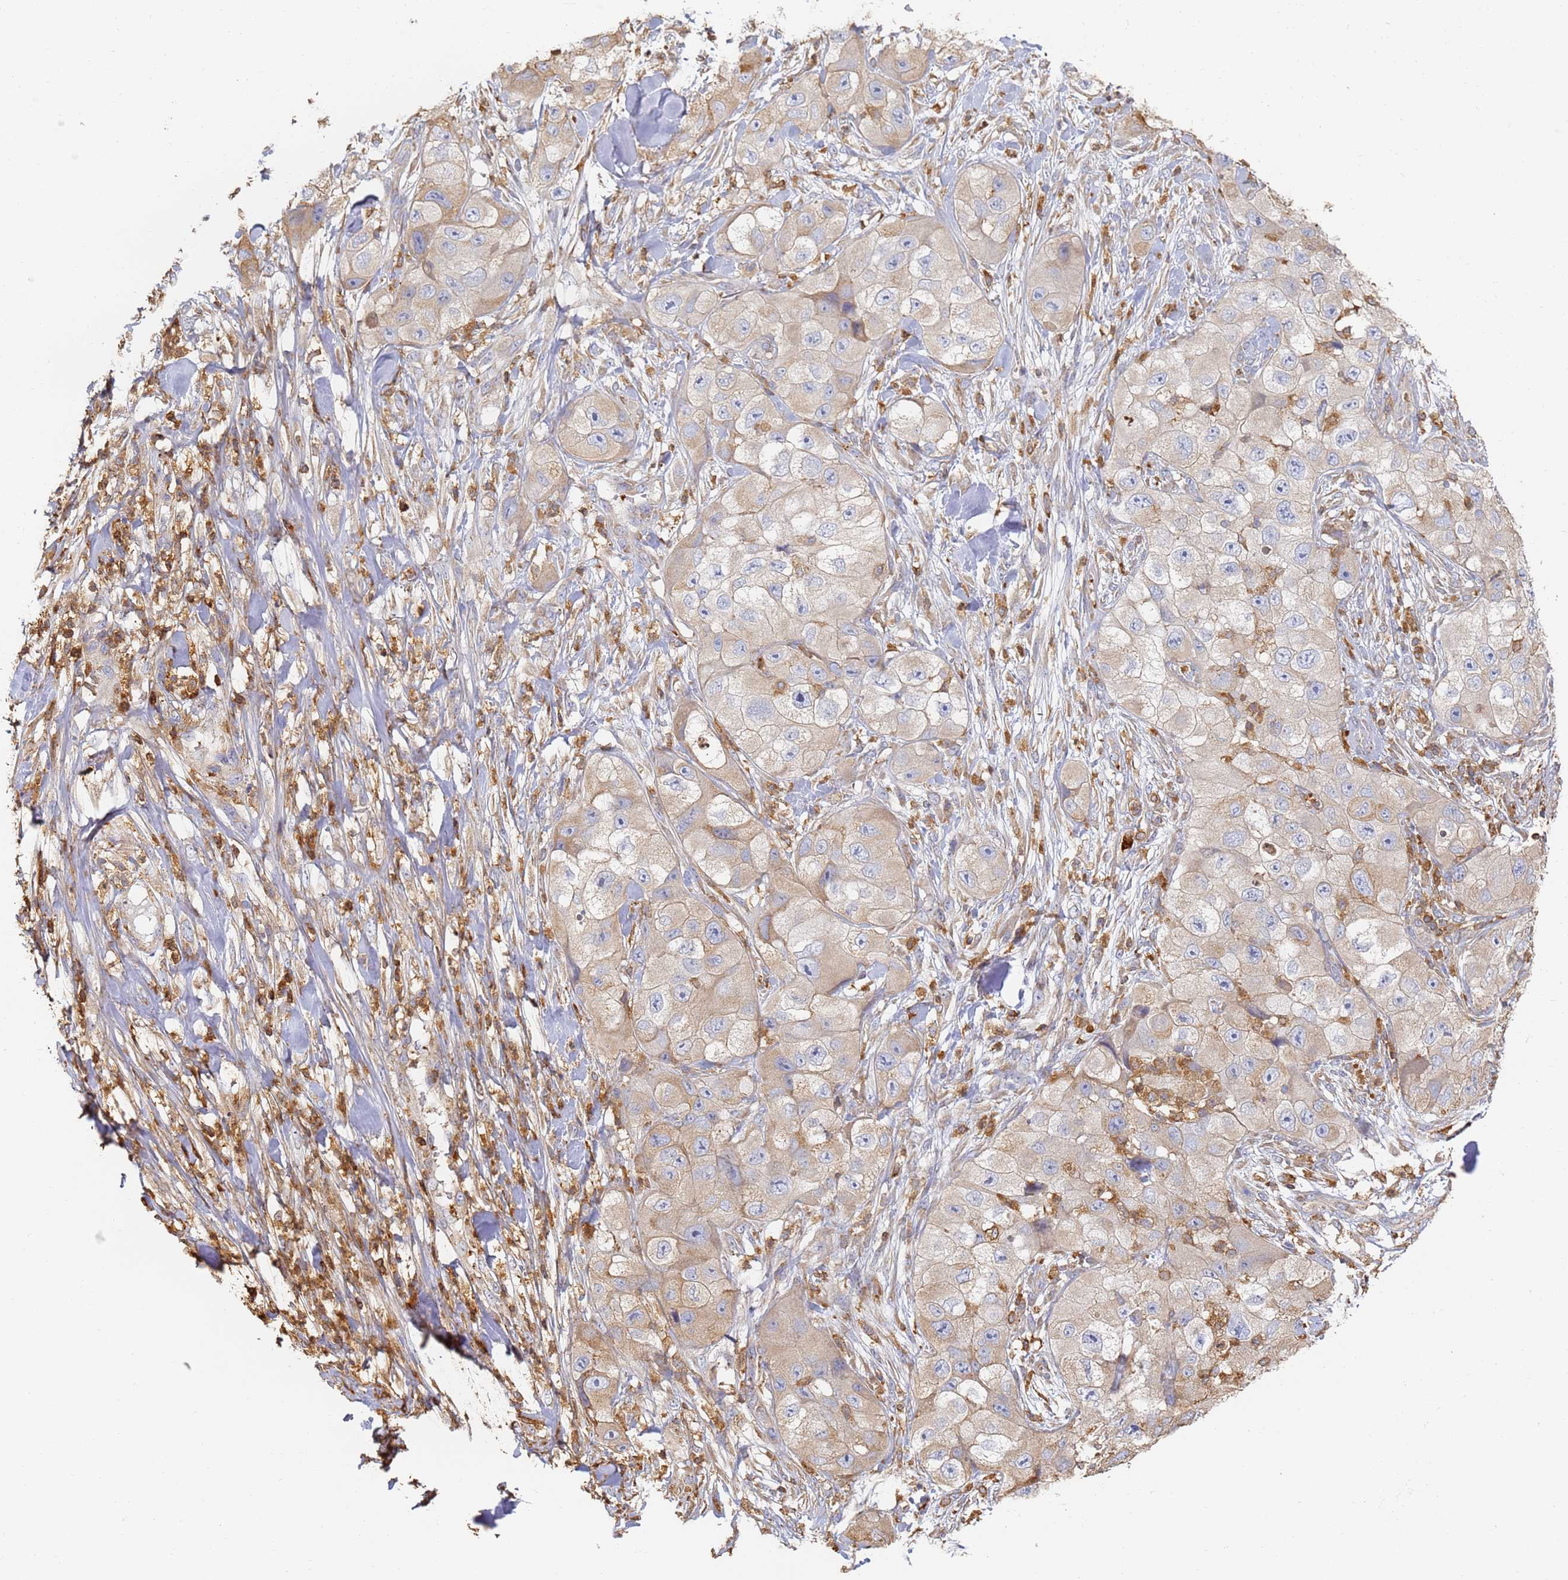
{"staining": {"intensity": "weak", "quantity": "<25%", "location": "cytoplasmic/membranous"}, "tissue": "skin cancer", "cell_type": "Tumor cells", "image_type": "cancer", "snomed": [{"axis": "morphology", "description": "Squamous cell carcinoma, NOS"}, {"axis": "topography", "description": "Skin"}, {"axis": "topography", "description": "Subcutis"}], "caption": "Immunohistochemistry (IHC) histopathology image of neoplastic tissue: skin cancer stained with DAB (3,3'-diaminobenzidine) displays no significant protein positivity in tumor cells. (IHC, brightfield microscopy, high magnification).", "gene": "BIN2", "patient": {"sex": "male", "age": 73}}